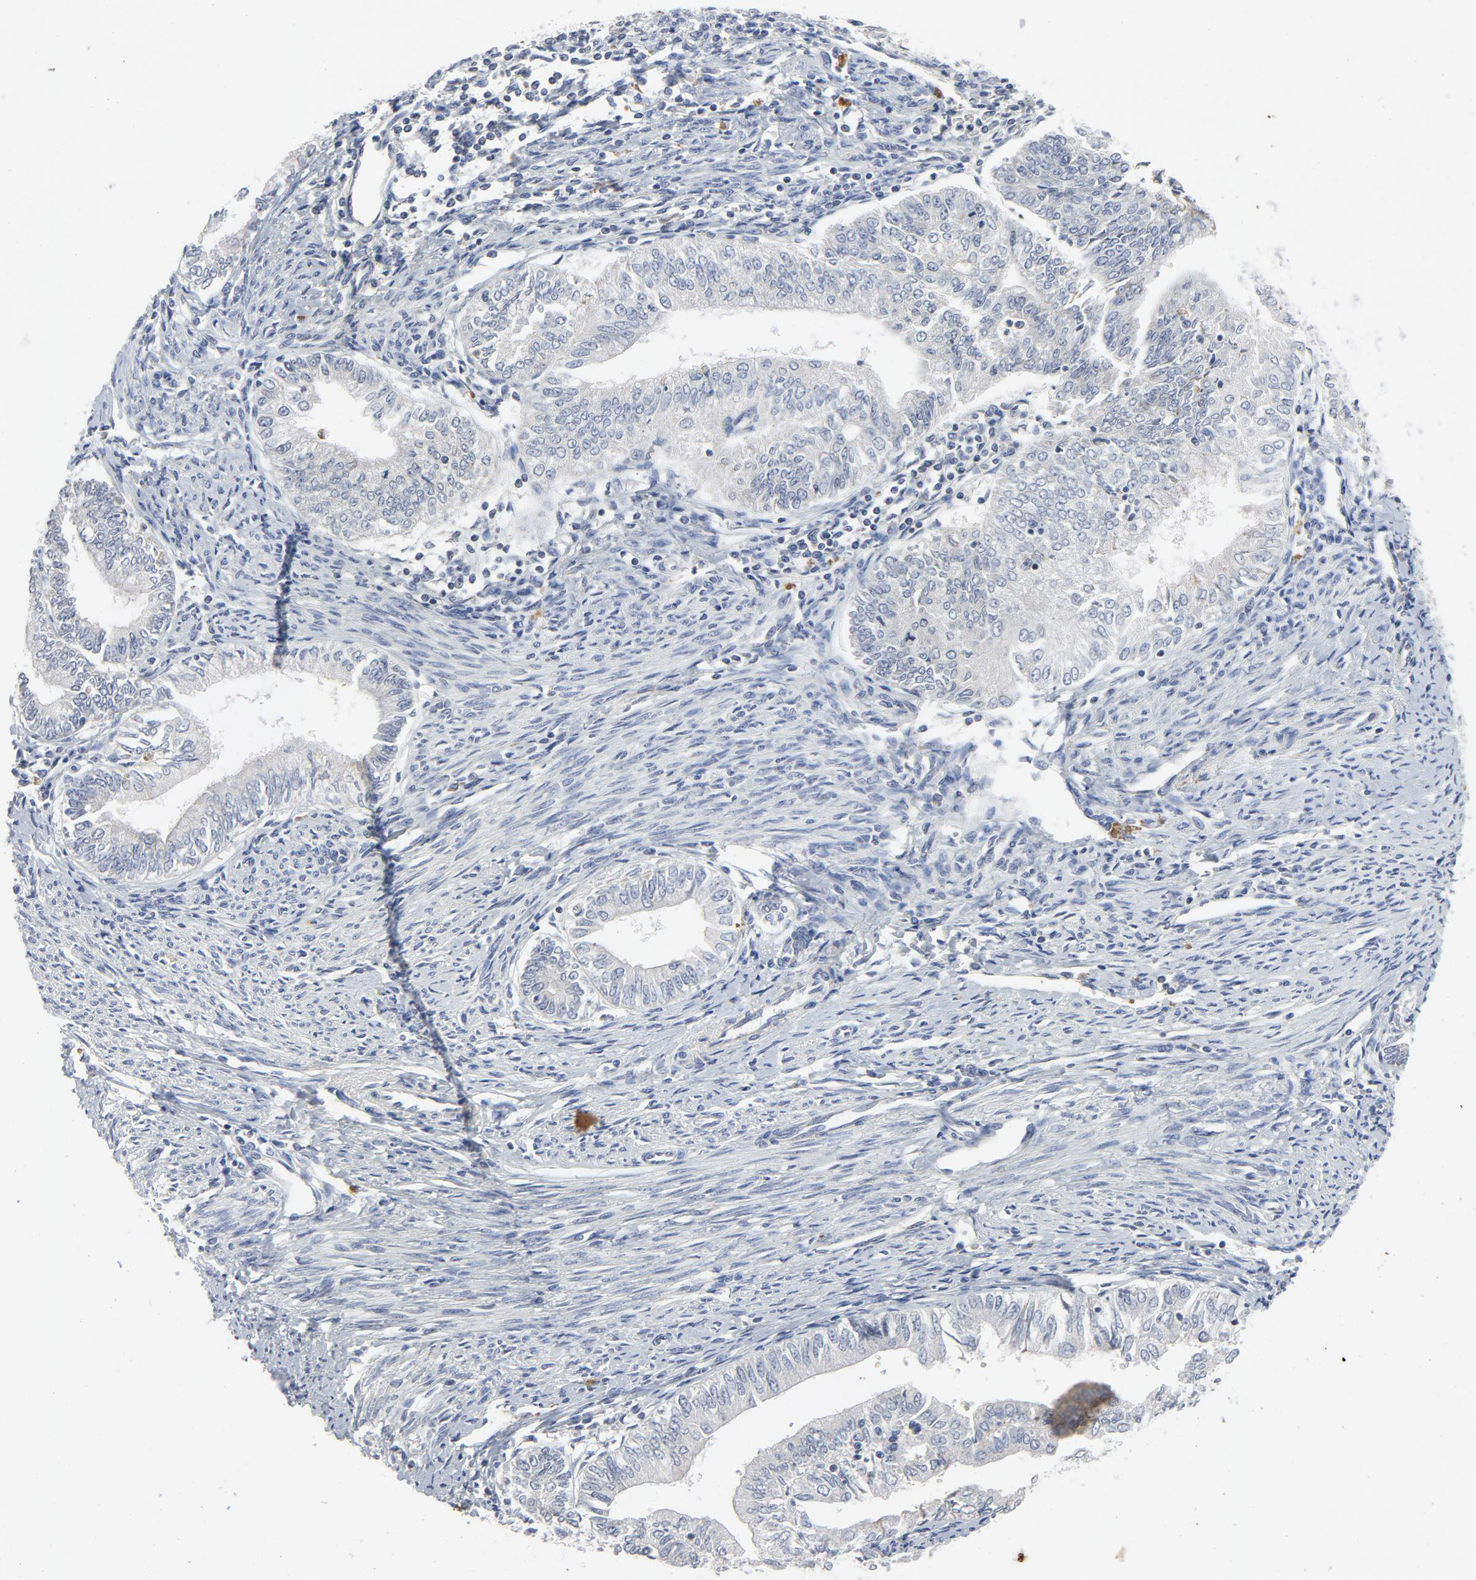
{"staining": {"intensity": "negative", "quantity": "none", "location": "none"}, "tissue": "endometrial cancer", "cell_type": "Tumor cells", "image_type": "cancer", "snomed": [{"axis": "morphology", "description": "Adenocarcinoma, NOS"}, {"axis": "topography", "description": "Endometrium"}], "caption": "This is a histopathology image of IHC staining of endometrial adenocarcinoma, which shows no positivity in tumor cells. Brightfield microscopy of immunohistochemistry (IHC) stained with DAB (3,3'-diaminobenzidine) (brown) and hematoxylin (blue), captured at high magnification.", "gene": "C14orf119", "patient": {"sex": "female", "age": 66}}